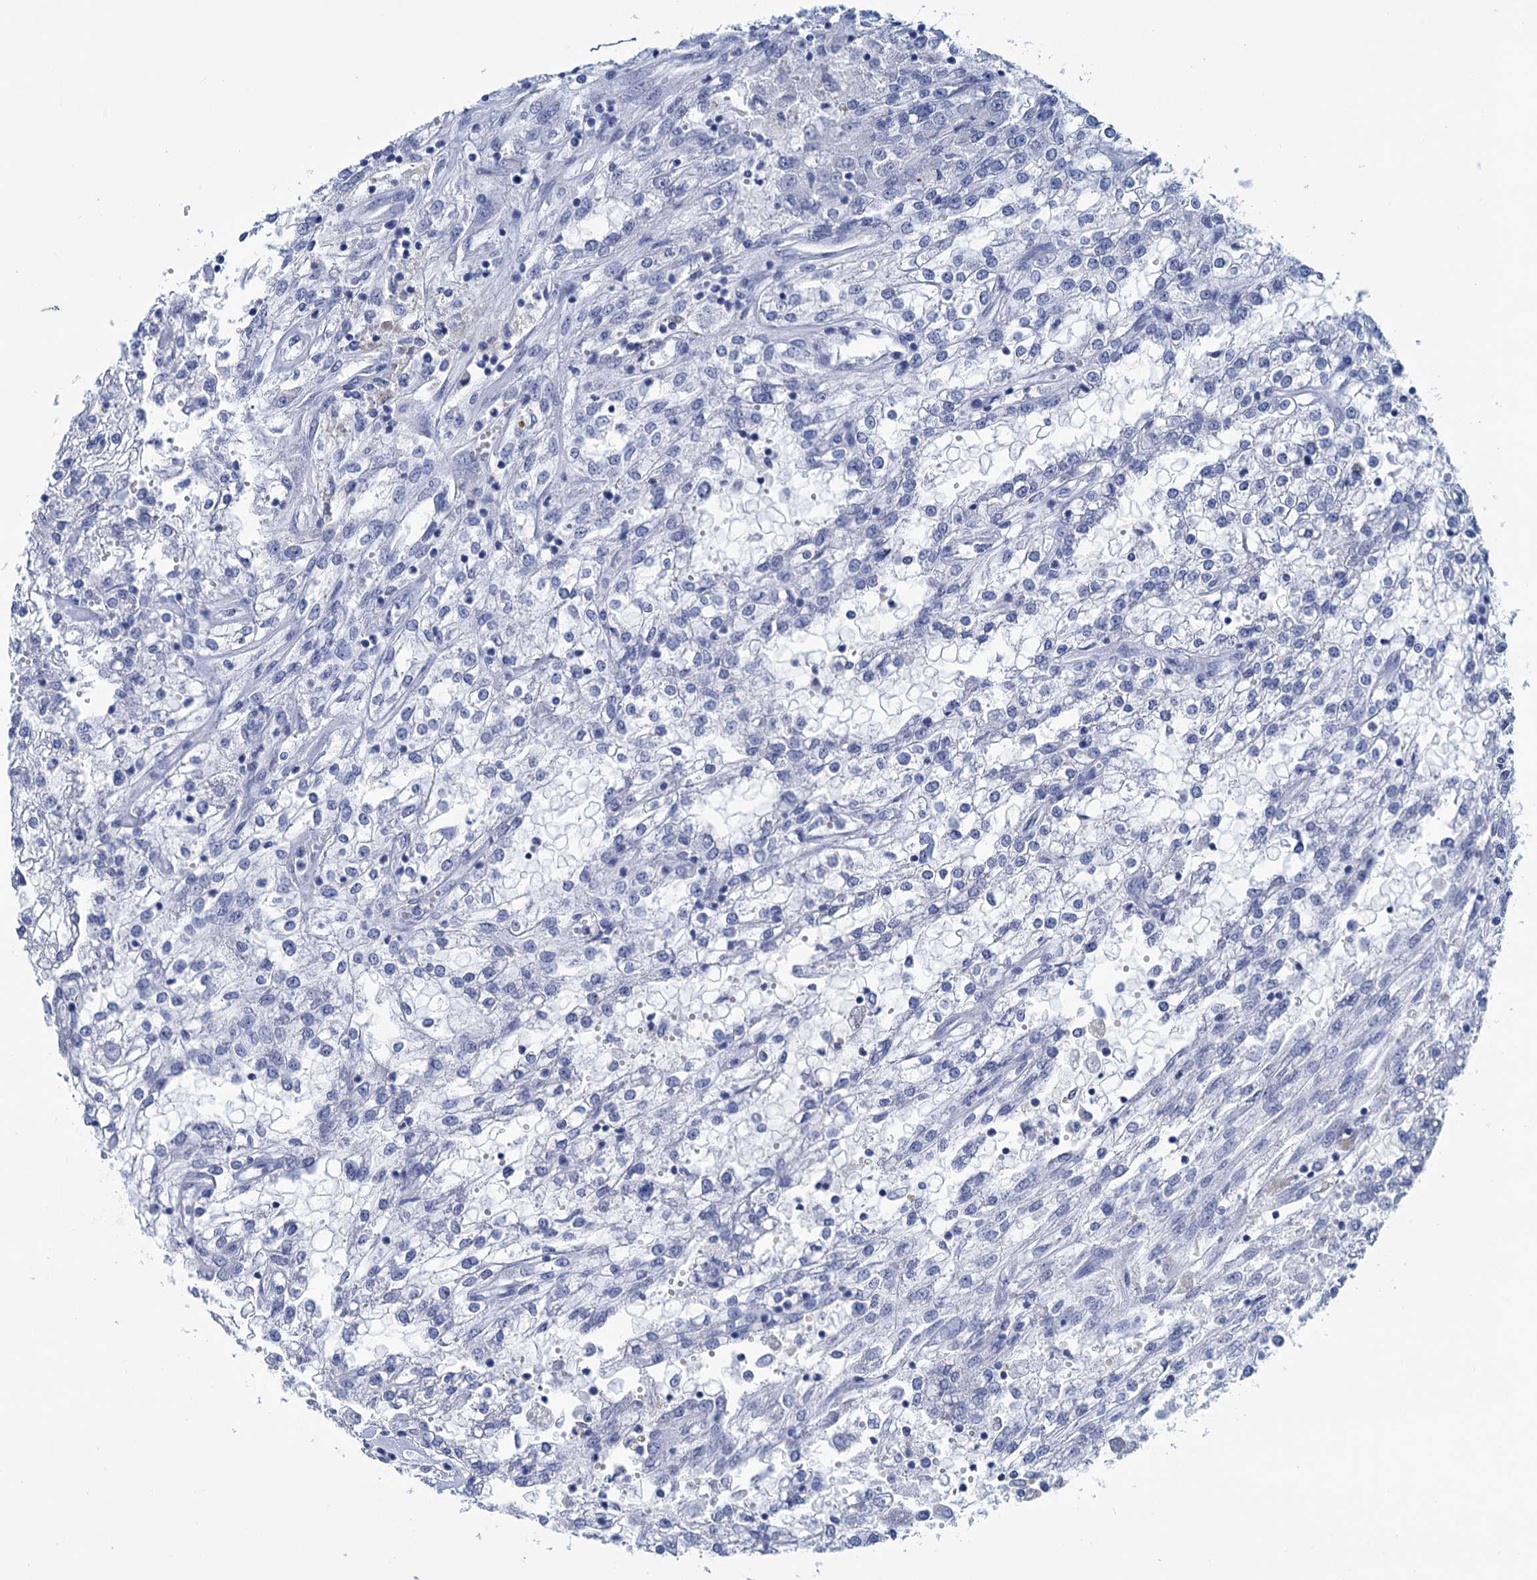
{"staining": {"intensity": "negative", "quantity": "none", "location": "none"}, "tissue": "renal cancer", "cell_type": "Tumor cells", "image_type": "cancer", "snomed": [{"axis": "morphology", "description": "Adenocarcinoma, NOS"}, {"axis": "topography", "description": "Kidney"}], "caption": "Tumor cells show no significant staining in adenocarcinoma (renal).", "gene": "MYOZ3", "patient": {"sex": "female", "age": 52}}